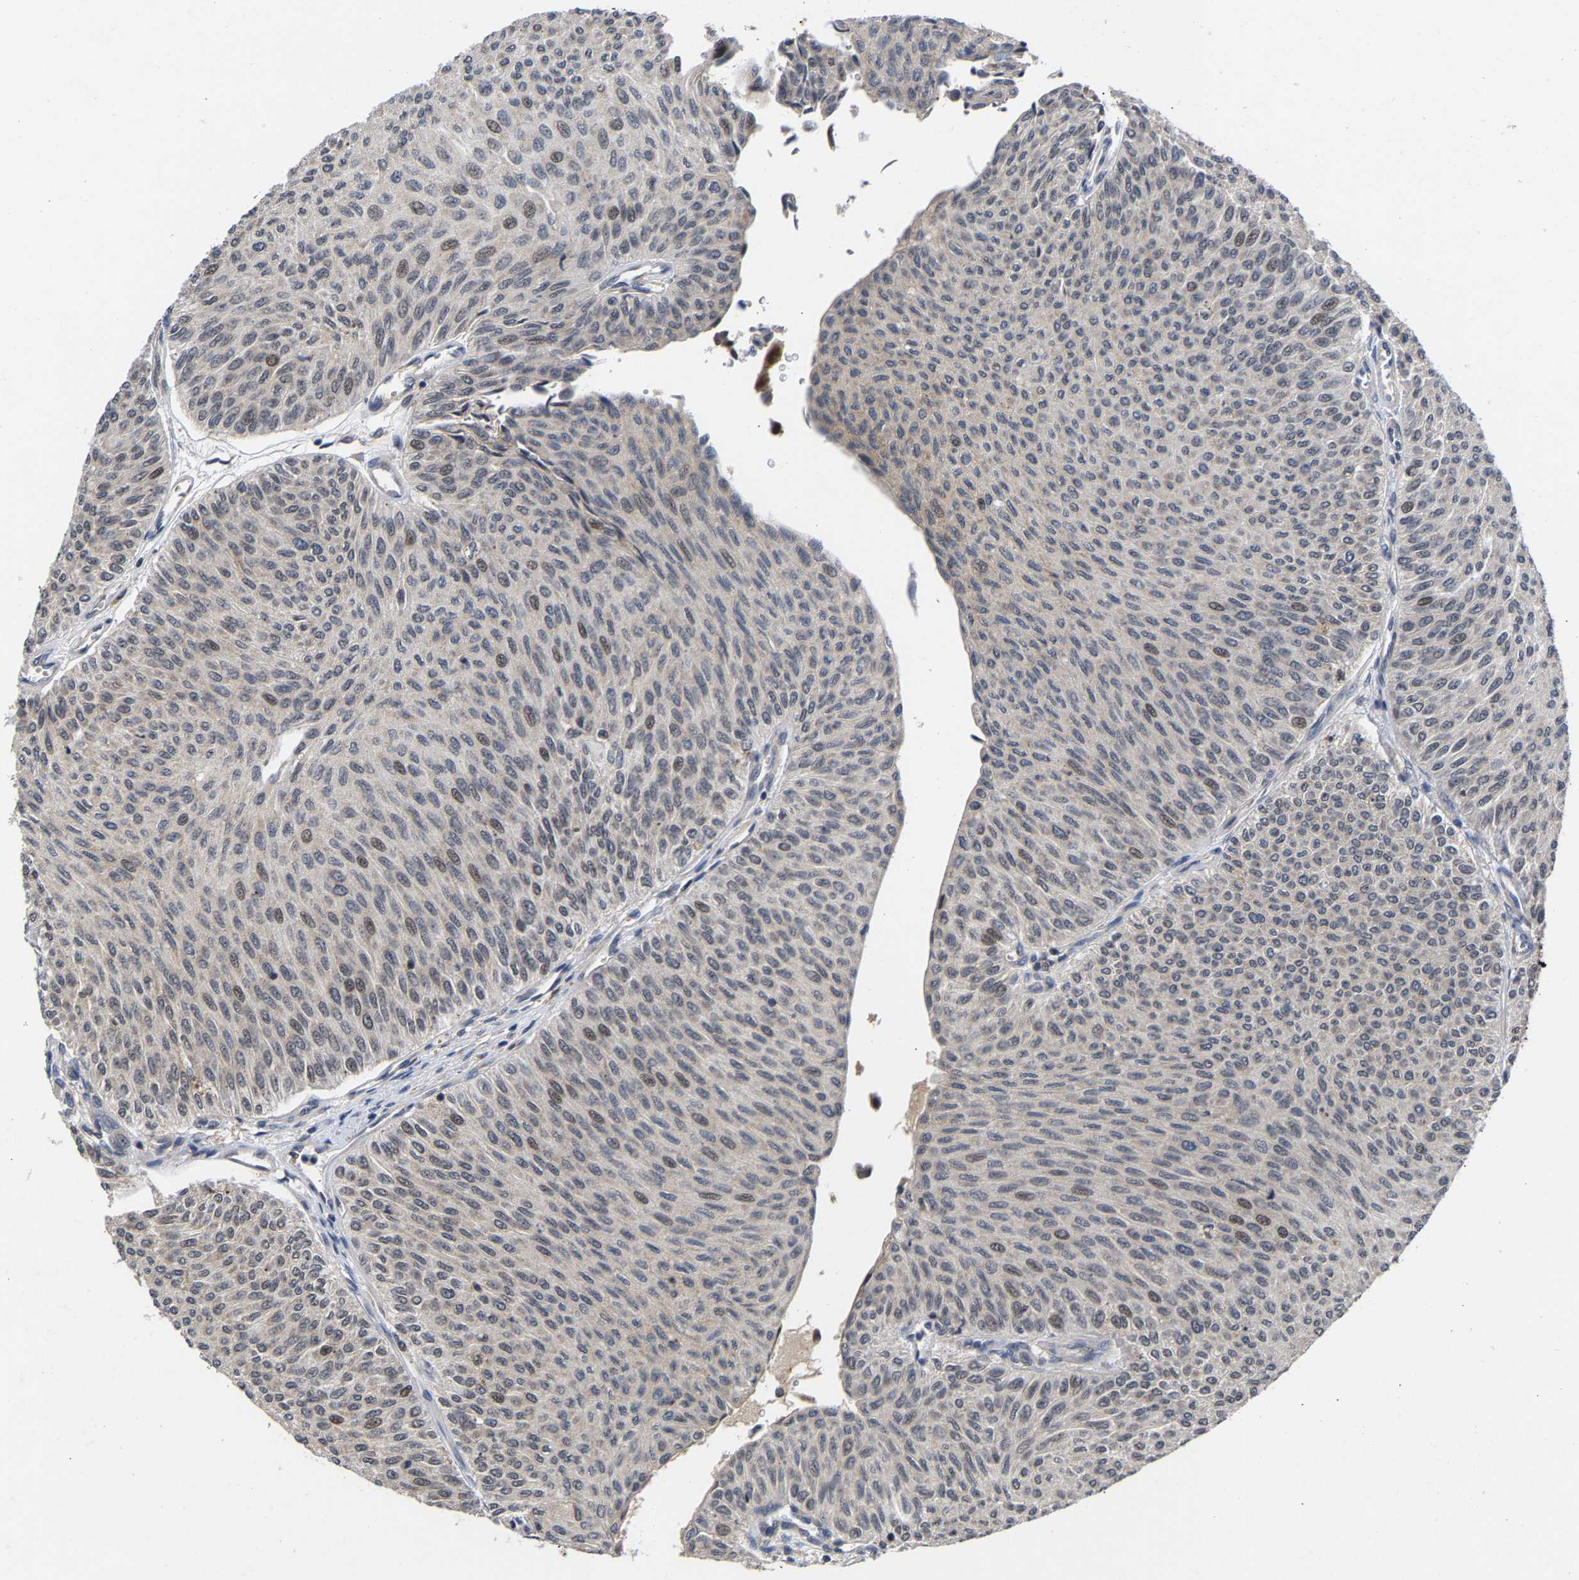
{"staining": {"intensity": "weak", "quantity": "<25%", "location": "nuclear"}, "tissue": "urothelial cancer", "cell_type": "Tumor cells", "image_type": "cancer", "snomed": [{"axis": "morphology", "description": "Urothelial carcinoma, Low grade"}, {"axis": "topography", "description": "Urinary bladder"}], "caption": "Protein analysis of urothelial carcinoma (low-grade) reveals no significant staining in tumor cells.", "gene": "CLIP2", "patient": {"sex": "male", "age": 78}}